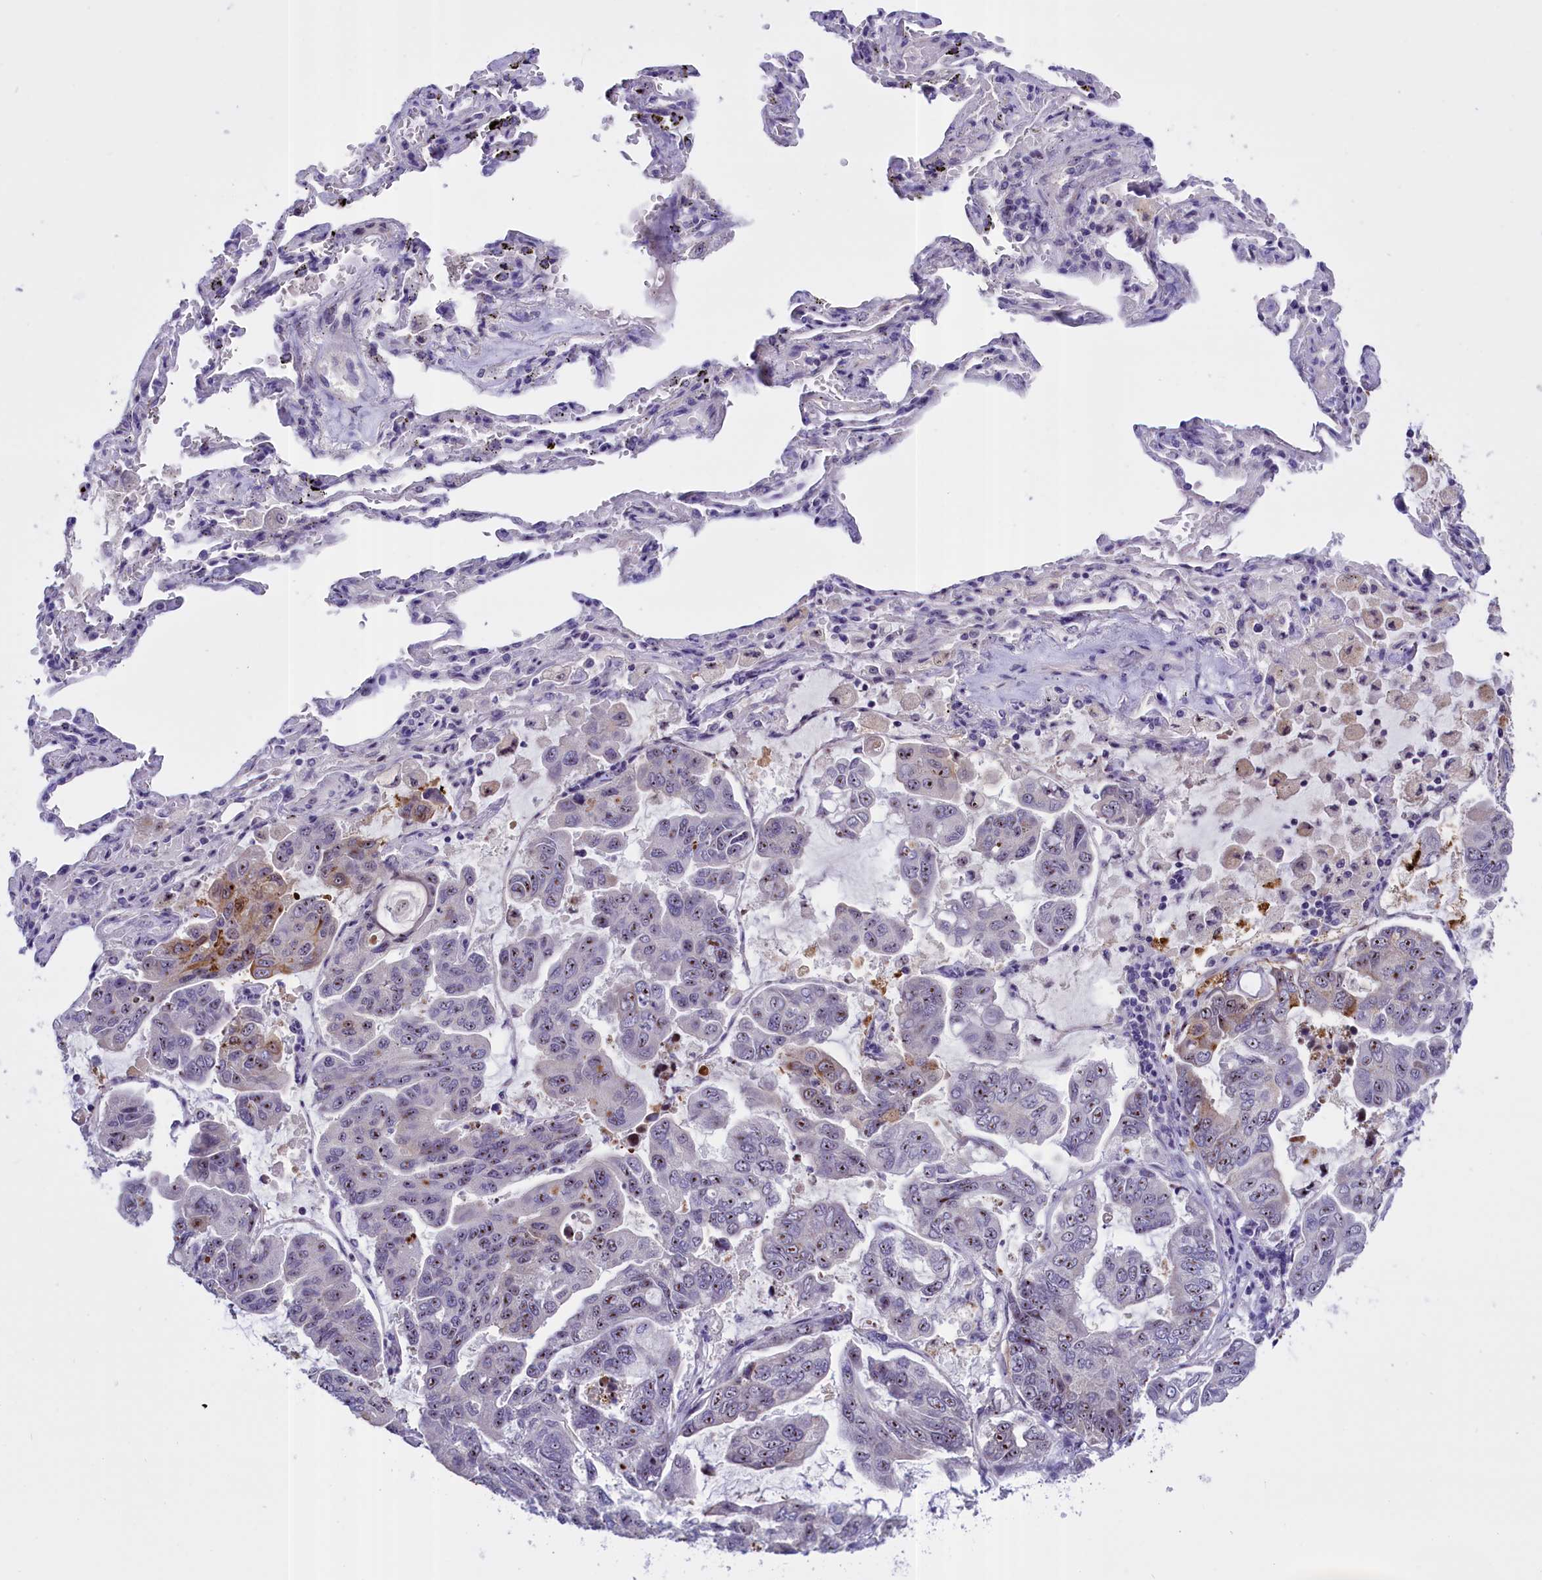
{"staining": {"intensity": "moderate", "quantity": "<25%", "location": "cytoplasmic/membranous,nuclear"}, "tissue": "lung cancer", "cell_type": "Tumor cells", "image_type": "cancer", "snomed": [{"axis": "morphology", "description": "Adenocarcinoma, NOS"}, {"axis": "topography", "description": "Lung"}], "caption": "Moderate cytoplasmic/membranous and nuclear expression is appreciated in about <25% of tumor cells in lung cancer (adenocarcinoma).", "gene": "TBL3", "patient": {"sex": "male", "age": 64}}